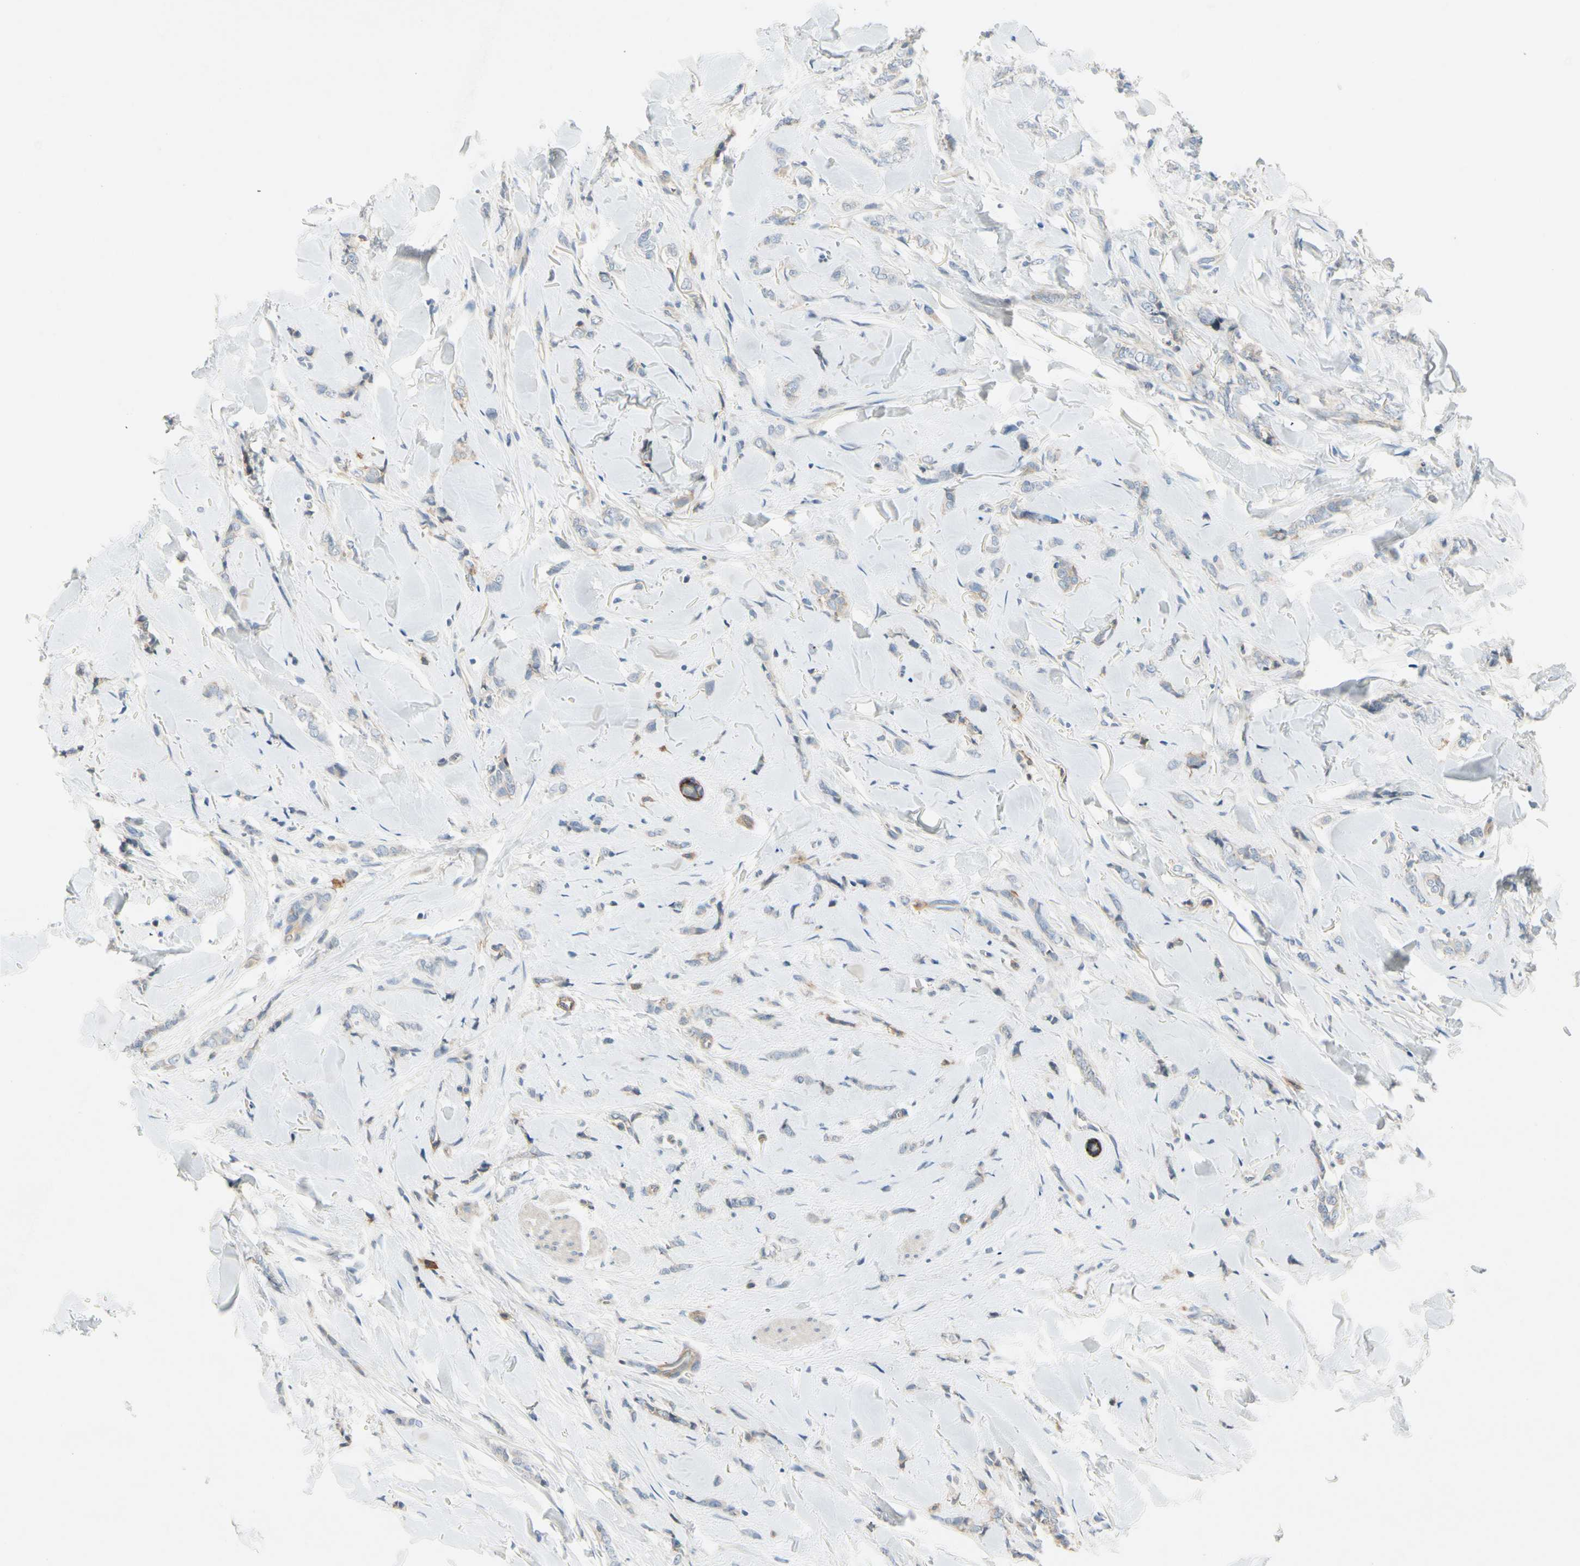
{"staining": {"intensity": "weak", "quantity": "25%-75%", "location": "cytoplasmic/membranous"}, "tissue": "breast cancer", "cell_type": "Tumor cells", "image_type": "cancer", "snomed": [{"axis": "morphology", "description": "Lobular carcinoma"}, {"axis": "topography", "description": "Skin"}, {"axis": "topography", "description": "Breast"}], "caption": "Immunohistochemical staining of lobular carcinoma (breast) displays low levels of weak cytoplasmic/membranous protein positivity in approximately 25%-75% of tumor cells.", "gene": "ITGA3", "patient": {"sex": "female", "age": 46}}